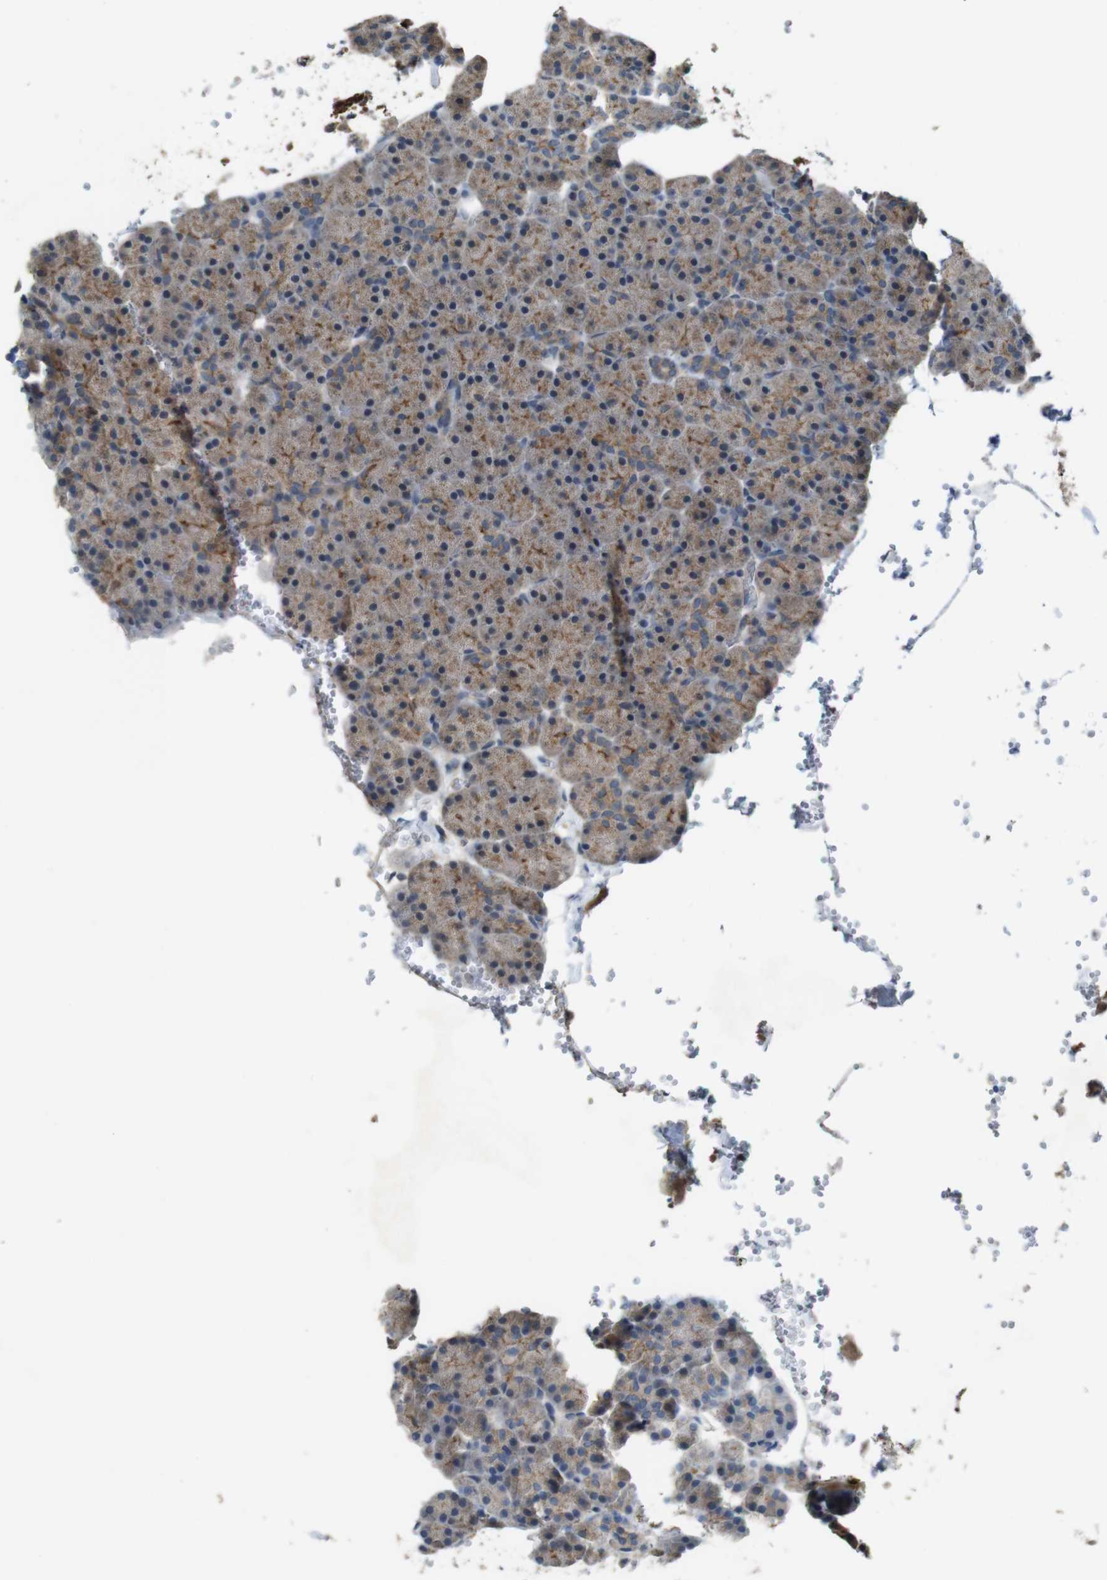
{"staining": {"intensity": "moderate", "quantity": "25%-75%", "location": "cytoplasmic/membranous"}, "tissue": "pancreas", "cell_type": "Exocrine glandular cells", "image_type": "normal", "snomed": [{"axis": "morphology", "description": "Normal tissue, NOS"}, {"axis": "topography", "description": "Pancreas"}], "caption": "A medium amount of moderate cytoplasmic/membranous staining is identified in approximately 25%-75% of exocrine glandular cells in unremarkable pancreas.", "gene": "CDC34", "patient": {"sex": "female", "age": 35}}